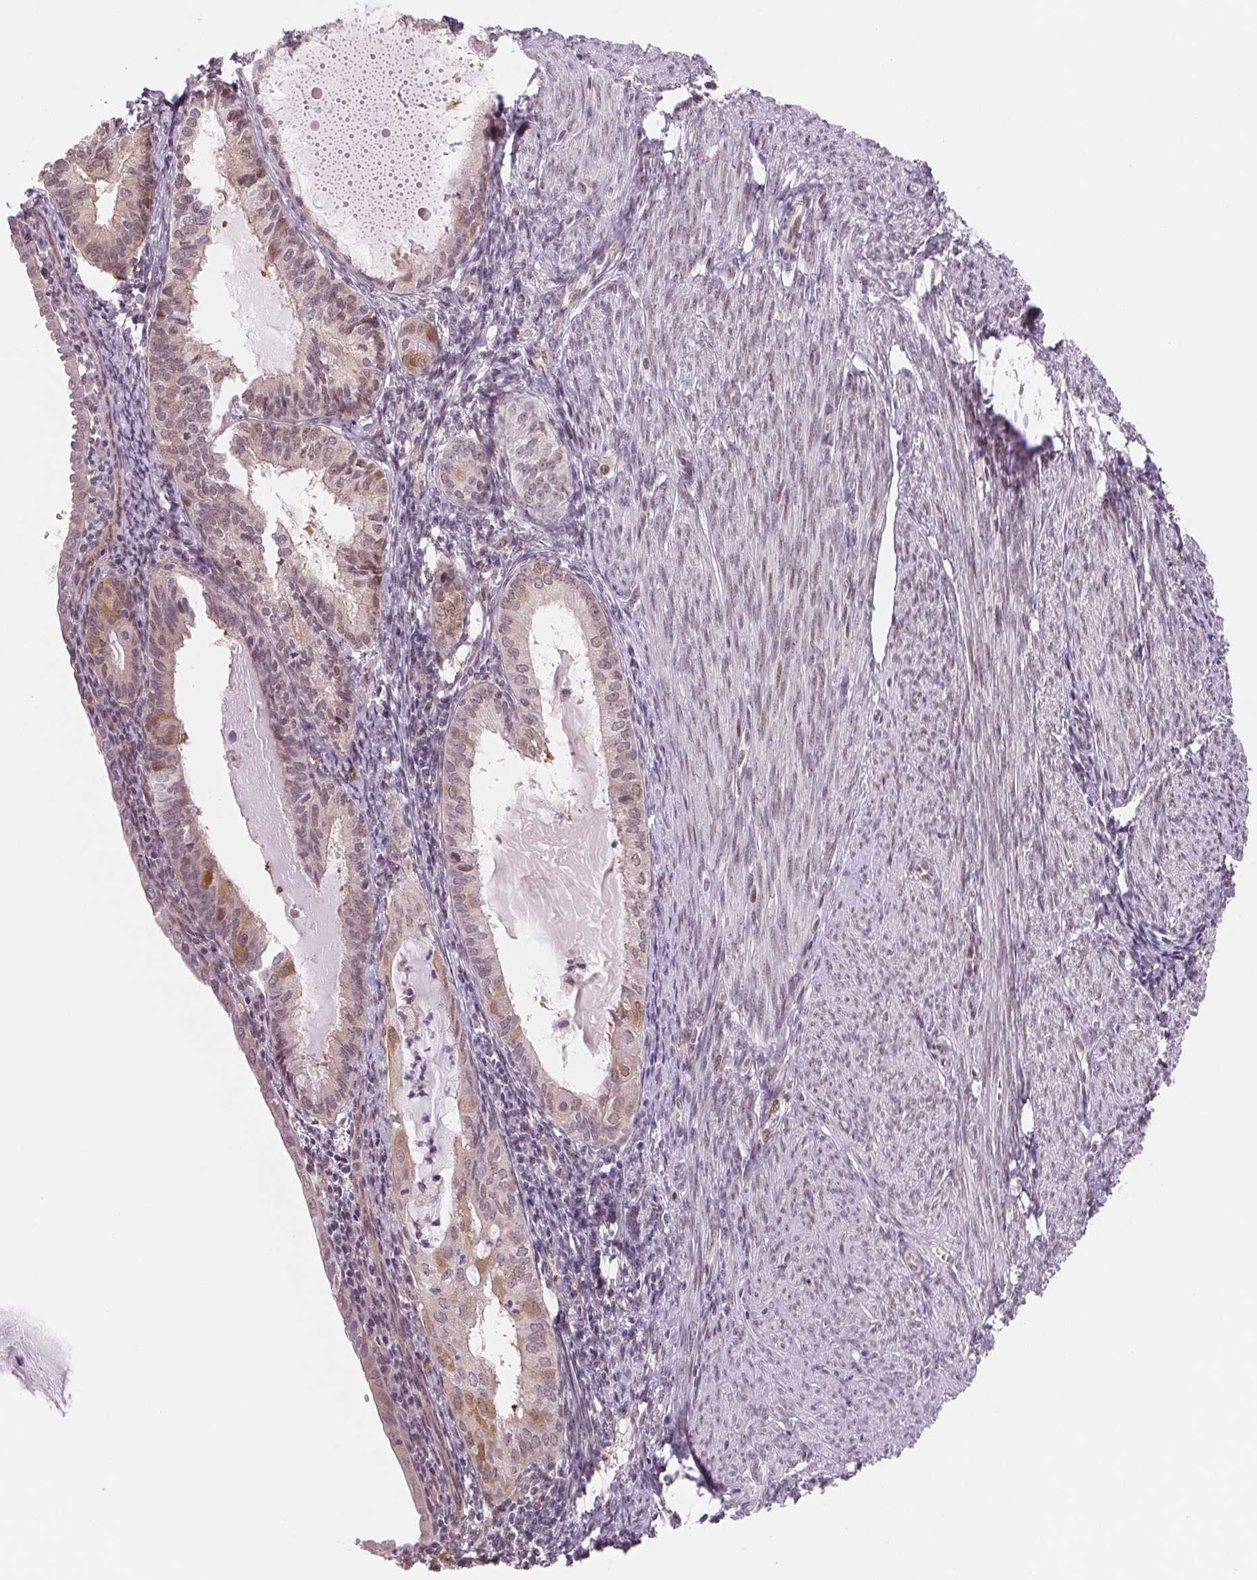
{"staining": {"intensity": "weak", "quantity": "25%-75%", "location": "cytoplasmic/membranous,nuclear"}, "tissue": "endometrial cancer", "cell_type": "Tumor cells", "image_type": "cancer", "snomed": [{"axis": "morphology", "description": "Carcinoma, NOS"}, {"axis": "topography", "description": "Endometrium"}], "caption": "High-magnification brightfield microscopy of endometrial cancer stained with DAB (brown) and counterstained with hematoxylin (blue). tumor cells exhibit weak cytoplasmic/membranous and nuclear positivity is present in approximately25%-75% of cells. Nuclei are stained in blue.", "gene": "DNAJB6", "patient": {"sex": "female", "age": 62}}